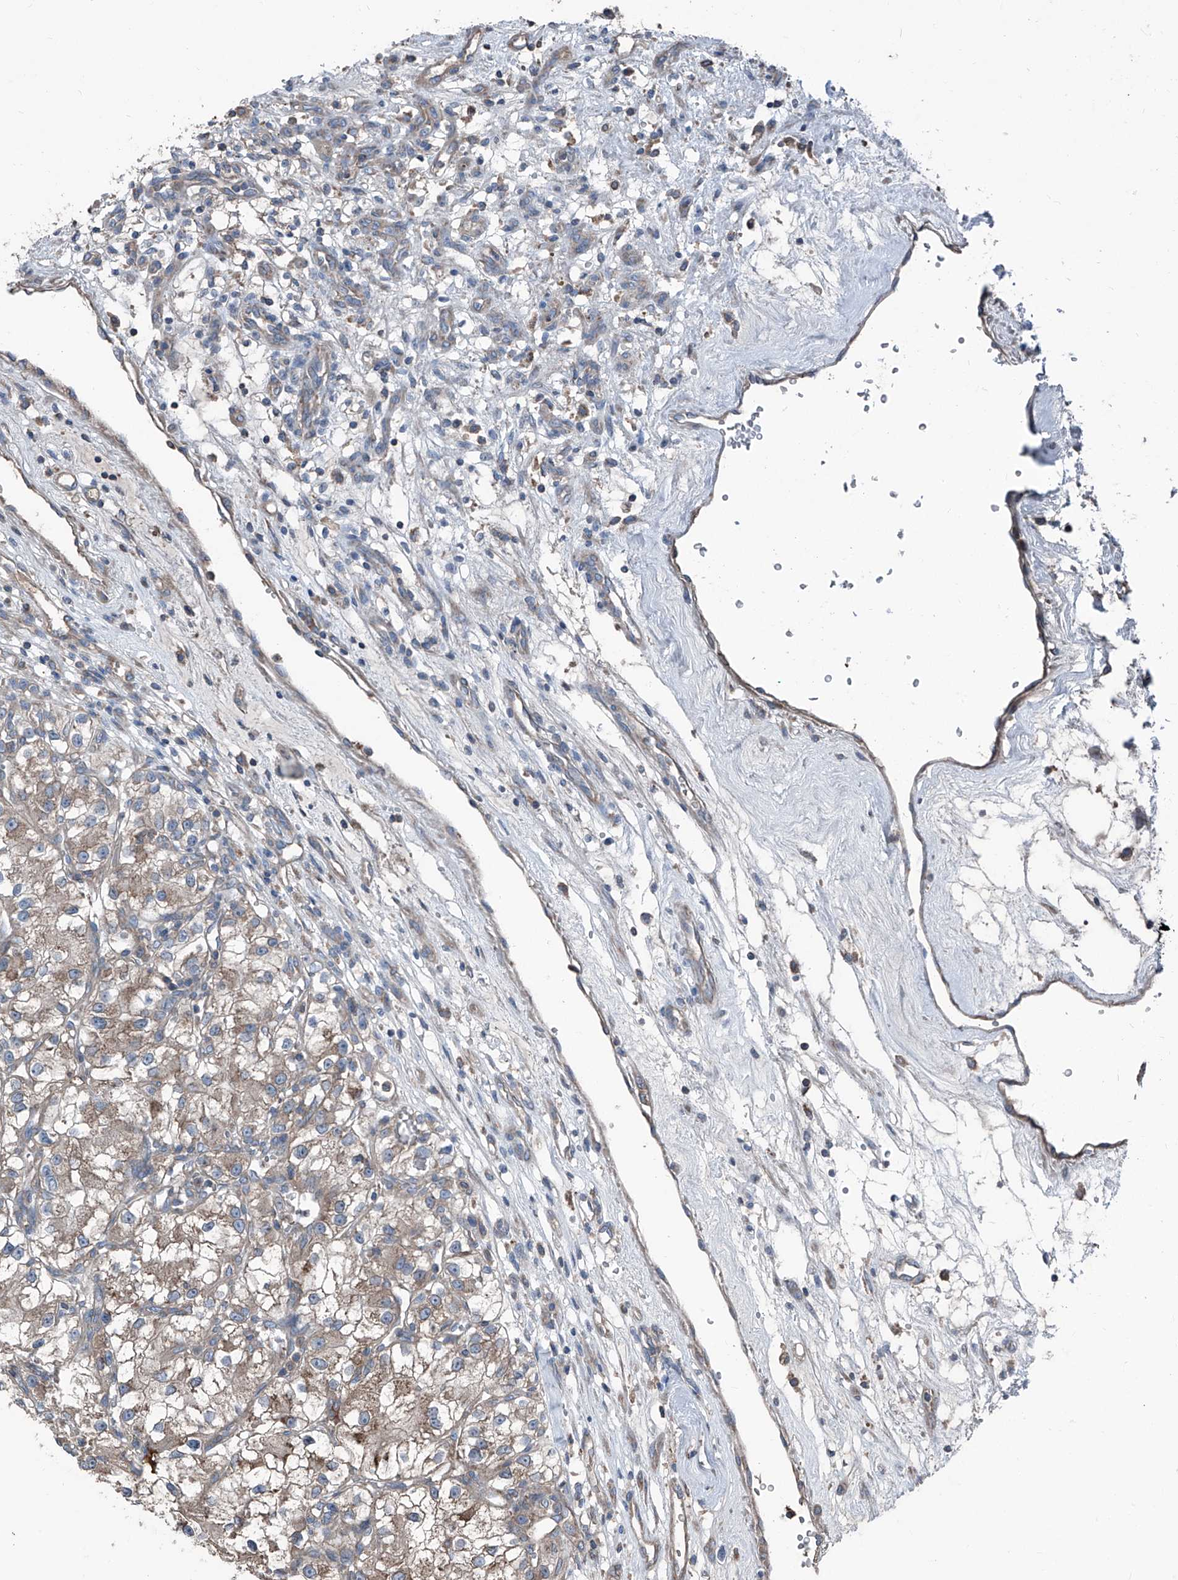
{"staining": {"intensity": "weak", "quantity": "25%-75%", "location": "cytoplasmic/membranous"}, "tissue": "renal cancer", "cell_type": "Tumor cells", "image_type": "cancer", "snomed": [{"axis": "morphology", "description": "Adenocarcinoma, NOS"}, {"axis": "topography", "description": "Kidney"}], "caption": "Renal cancer (adenocarcinoma) was stained to show a protein in brown. There is low levels of weak cytoplasmic/membranous staining in approximately 25%-75% of tumor cells.", "gene": "GPAT3", "patient": {"sex": "female", "age": 57}}